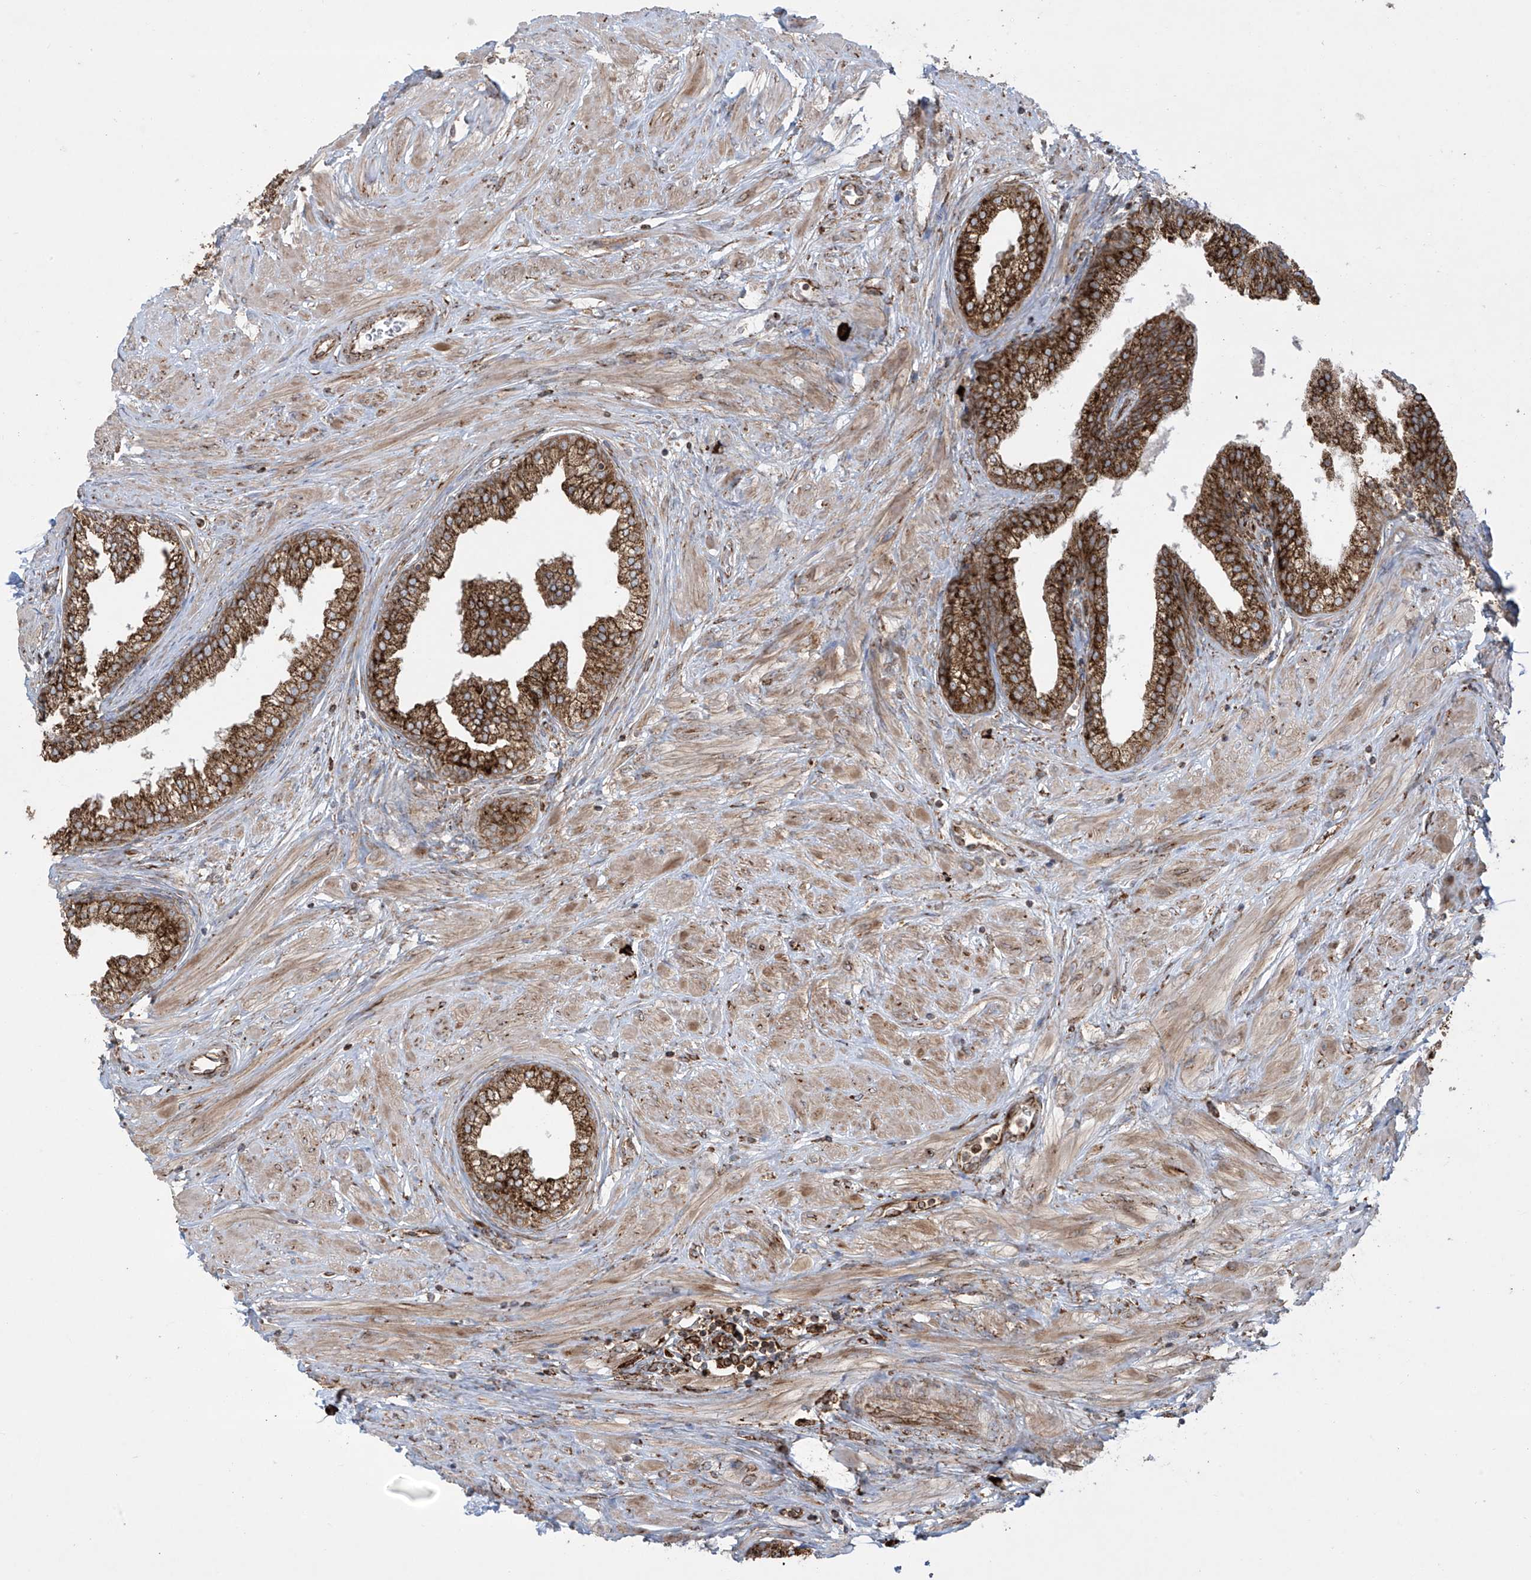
{"staining": {"intensity": "strong", "quantity": ">75%", "location": "cytoplasmic/membranous"}, "tissue": "prostate", "cell_type": "Glandular cells", "image_type": "normal", "snomed": [{"axis": "morphology", "description": "Normal tissue, NOS"}, {"axis": "morphology", "description": "Urothelial carcinoma, Low grade"}, {"axis": "topography", "description": "Urinary bladder"}, {"axis": "topography", "description": "Prostate"}], "caption": "Glandular cells reveal high levels of strong cytoplasmic/membranous staining in about >75% of cells in unremarkable prostate.", "gene": "MX1", "patient": {"sex": "male", "age": 60}}